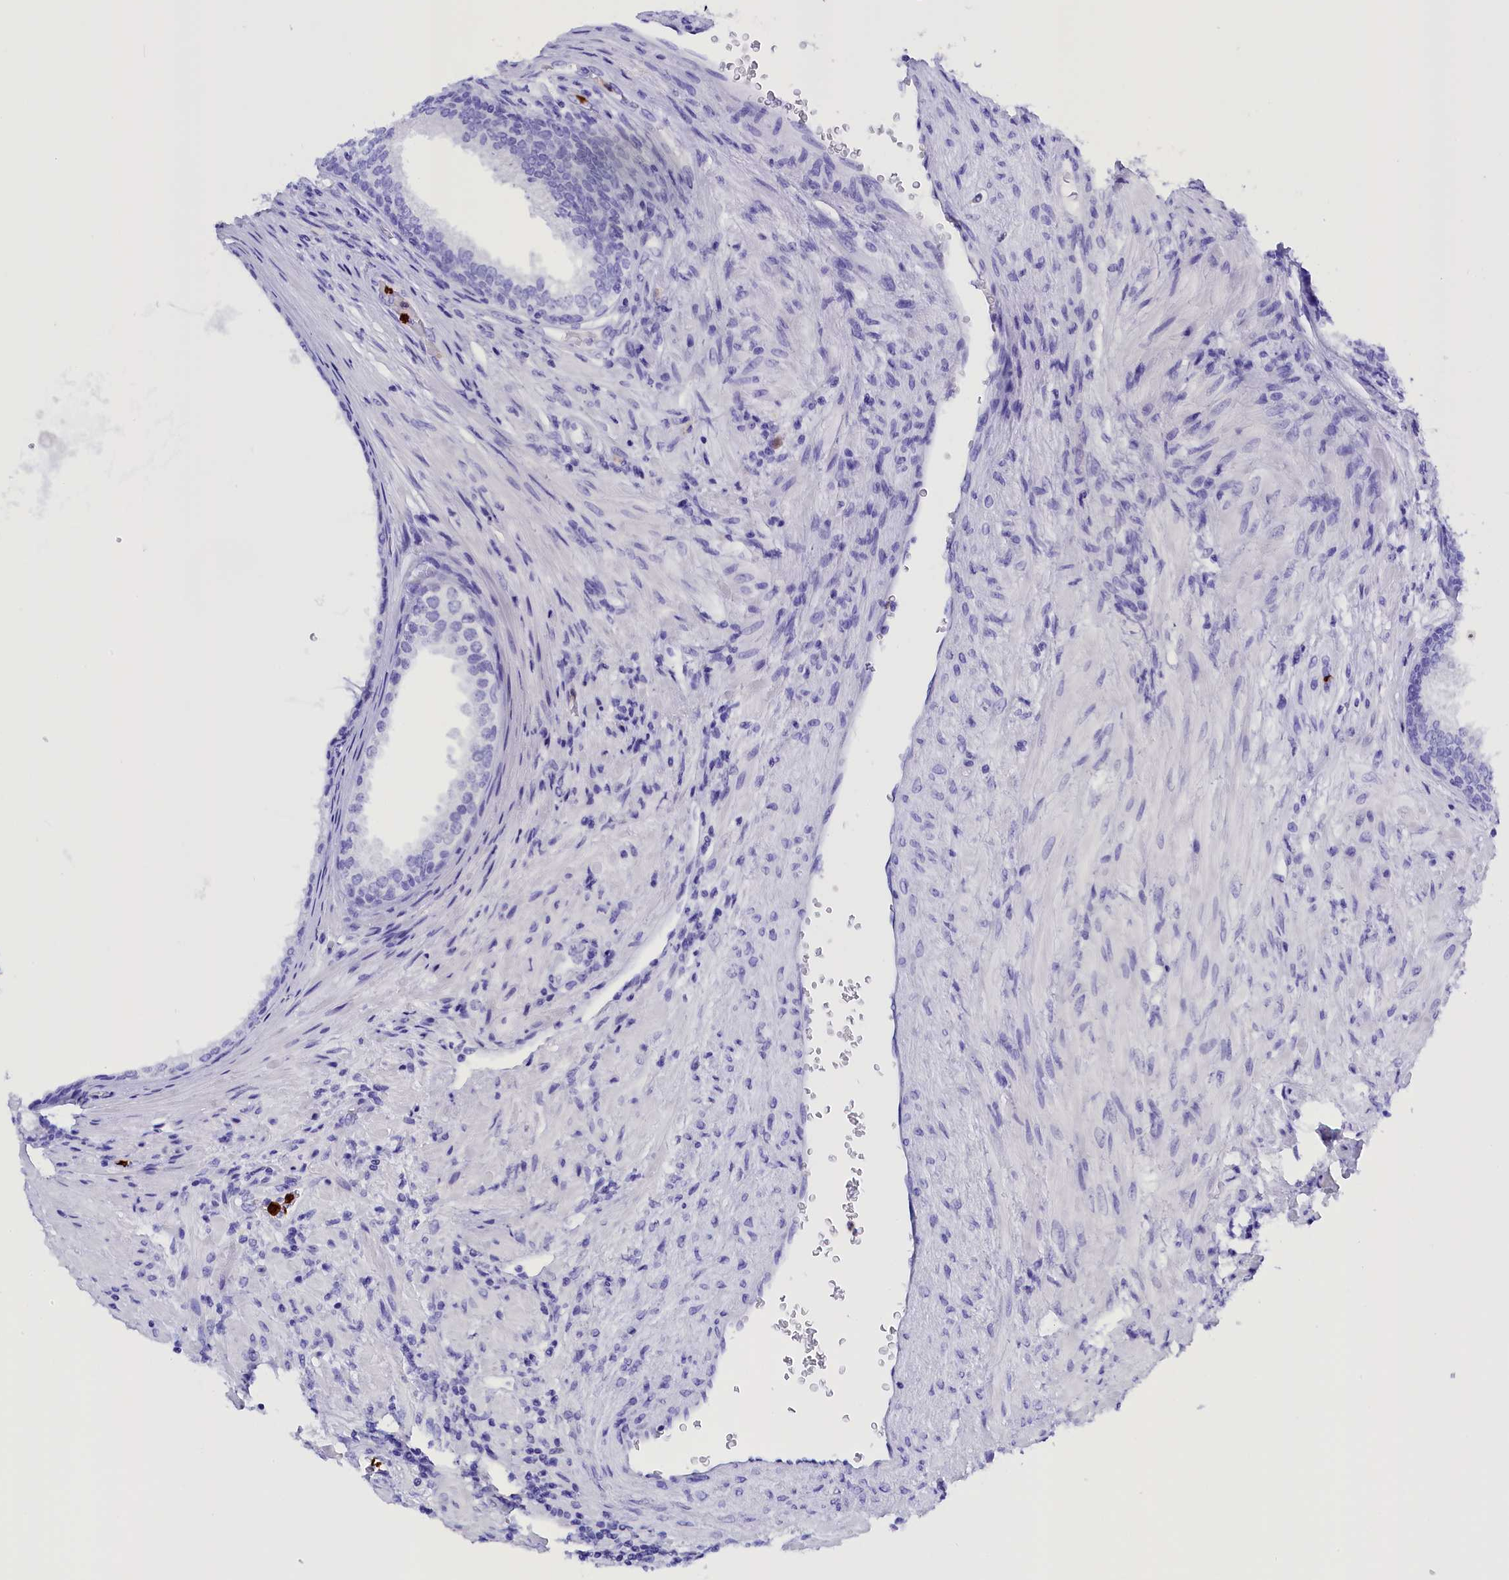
{"staining": {"intensity": "negative", "quantity": "none", "location": "none"}, "tissue": "prostate", "cell_type": "Glandular cells", "image_type": "normal", "snomed": [{"axis": "morphology", "description": "Normal tissue, NOS"}, {"axis": "topography", "description": "Prostate"}], "caption": "High power microscopy histopathology image of an immunohistochemistry micrograph of benign prostate, revealing no significant staining in glandular cells.", "gene": "CLC", "patient": {"sex": "male", "age": 76}}